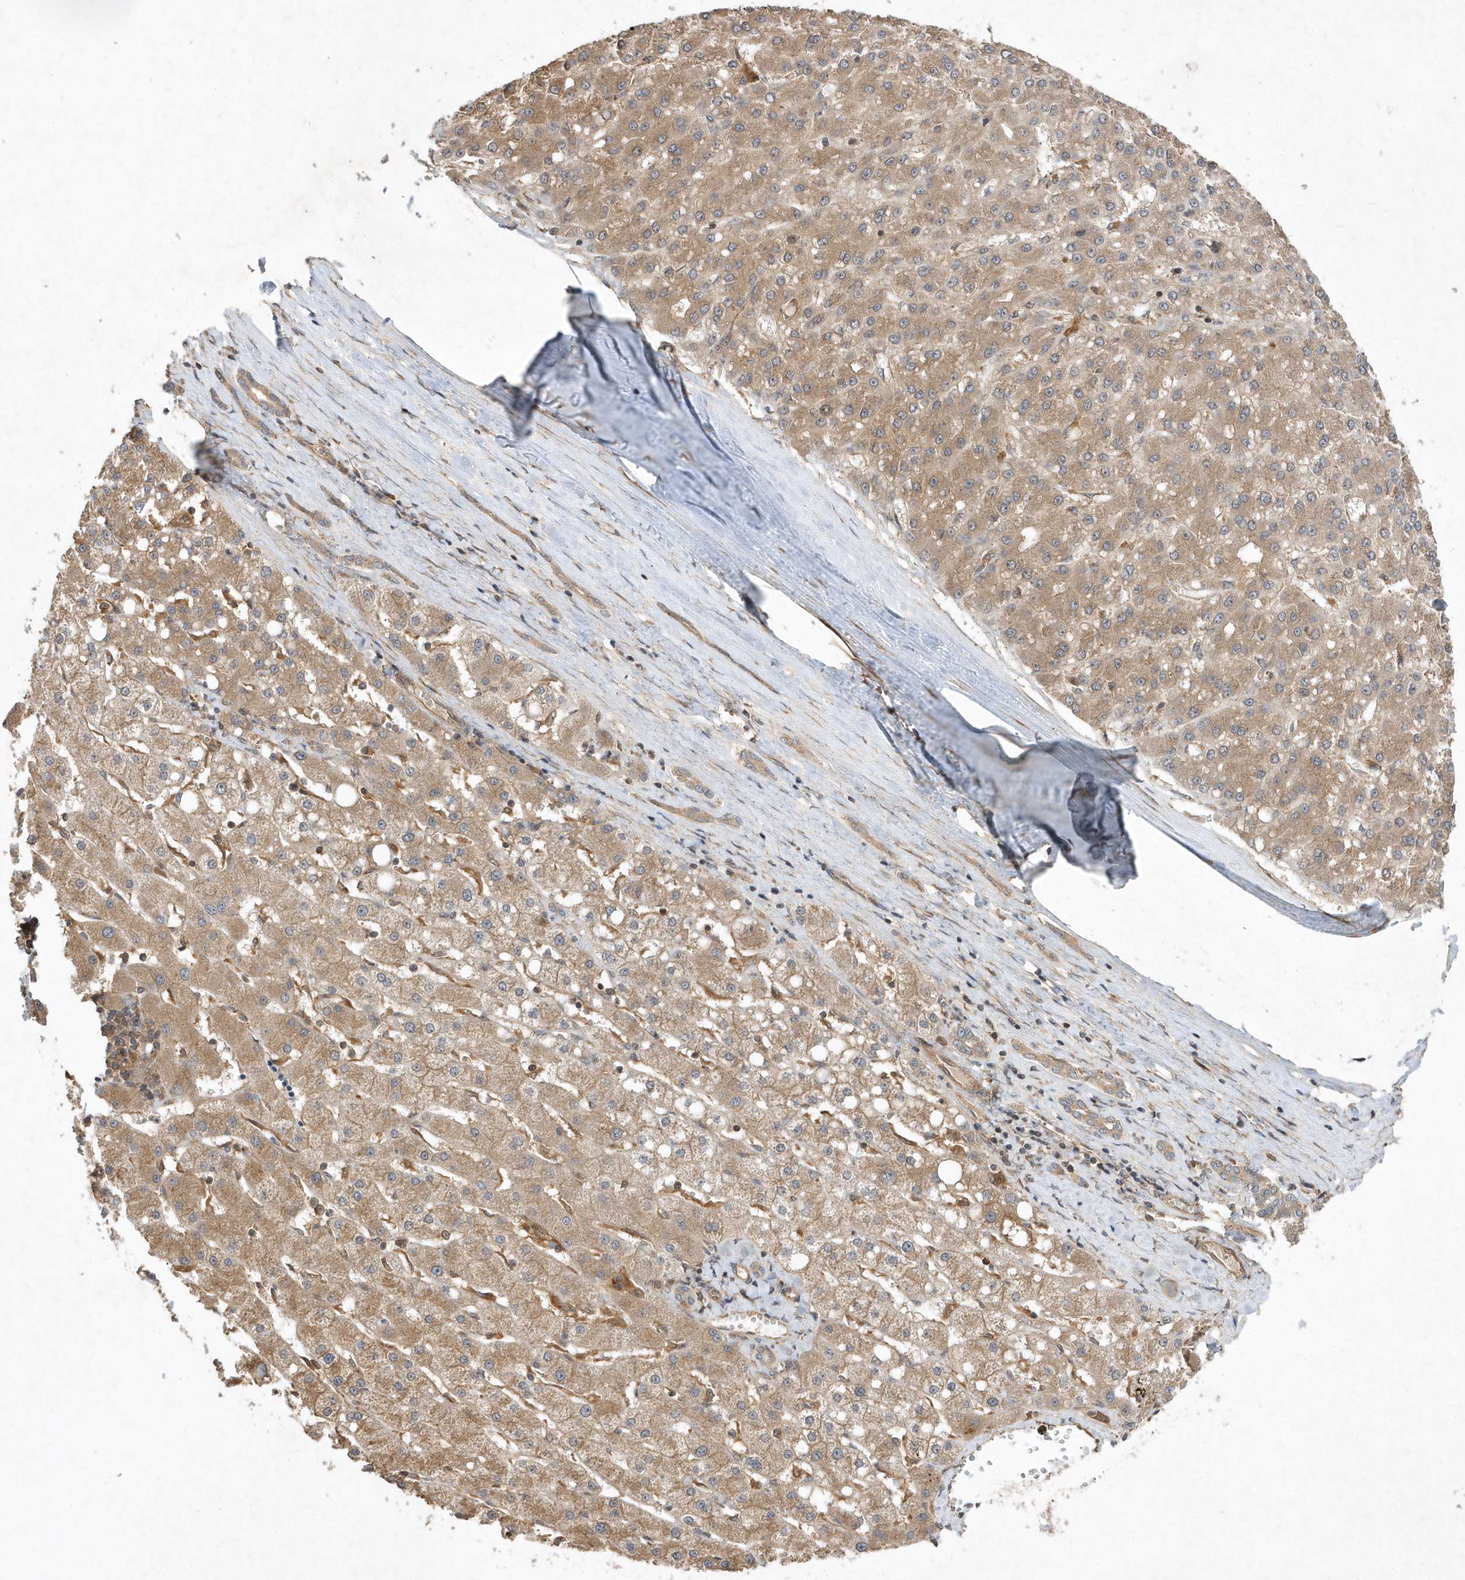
{"staining": {"intensity": "moderate", "quantity": ">75%", "location": "cytoplasmic/membranous"}, "tissue": "liver cancer", "cell_type": "Tumor cells", "image_type": "cancer", "snomed": [{"axis": "morphology", "description": "Carcinoma, Hepatocellular, NOS"}, {"axis": "topography", "description": "Liver"}], "caption": "A high-resolution micrograph shows immunohistochemistry staining of liver cancer (hepatocellular carcinoma), which reveals moderate cytoplasmic/membranous positivity in about >75% of tumor cells. (DAB = brown stain, brightfield microscopy at high magnification).", "gene": "GFM2", "patient": {"sex": "male", "age": 67}}